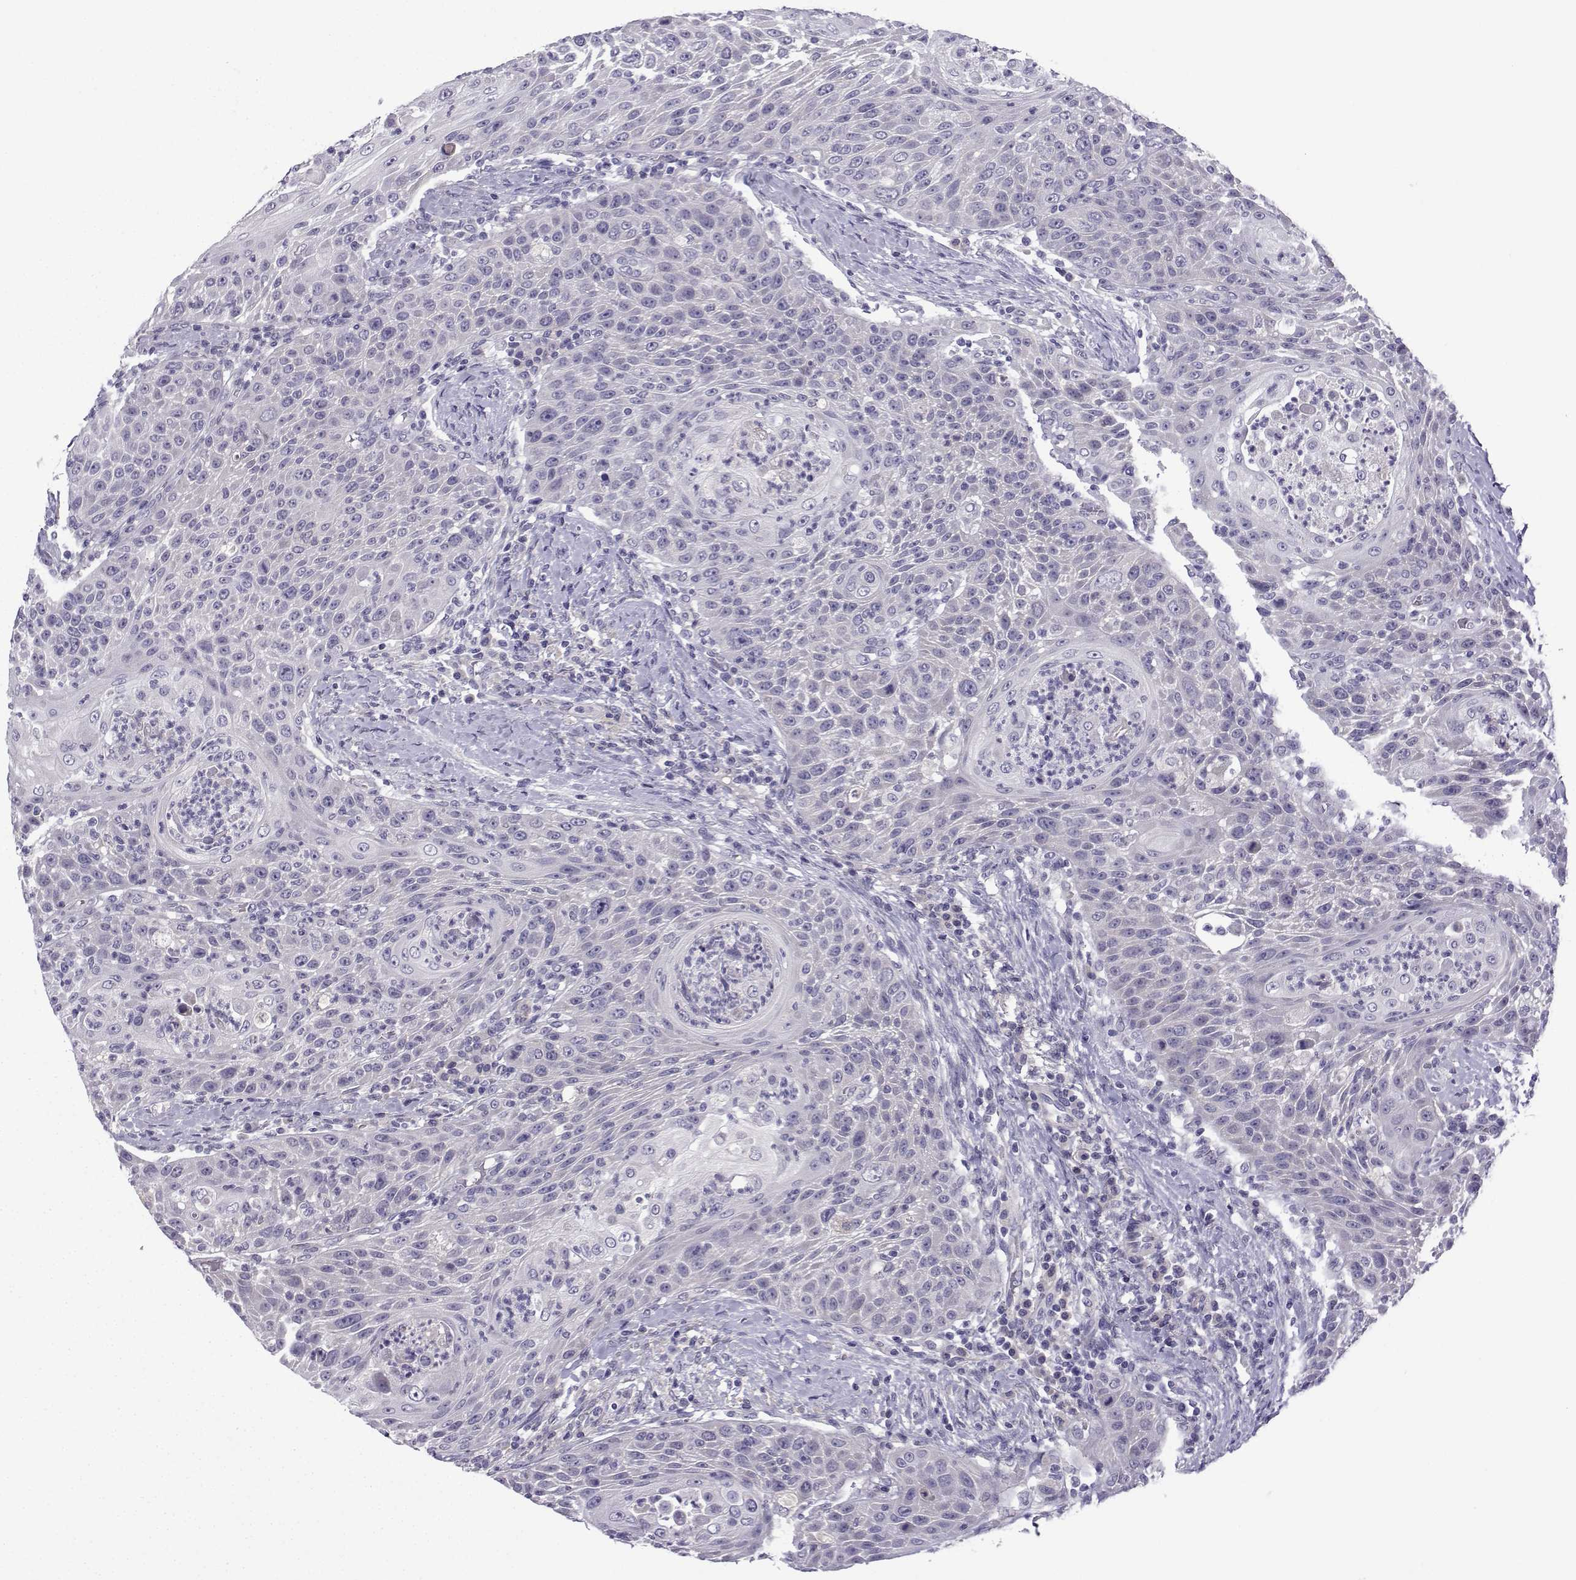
{"staining": {"intensity": "negative", "quantity": "none", "location": "none"}, "tissue": "head and neck cancer", "cell_type": "Tumor cells", "image_type": "cancer", "snomed": [{"axis": "morphology", "description": "Squamous cell carcinoma, NOS"}, {"axis": "topography", "description": "Head-Neck"}], "caption": "DAB immunohistochemical staining of head and neck cancer demonstrates no significant expression in tumor cells.", "gene": "SPACA7", "patient": {"sex": "male", "age": 69}}